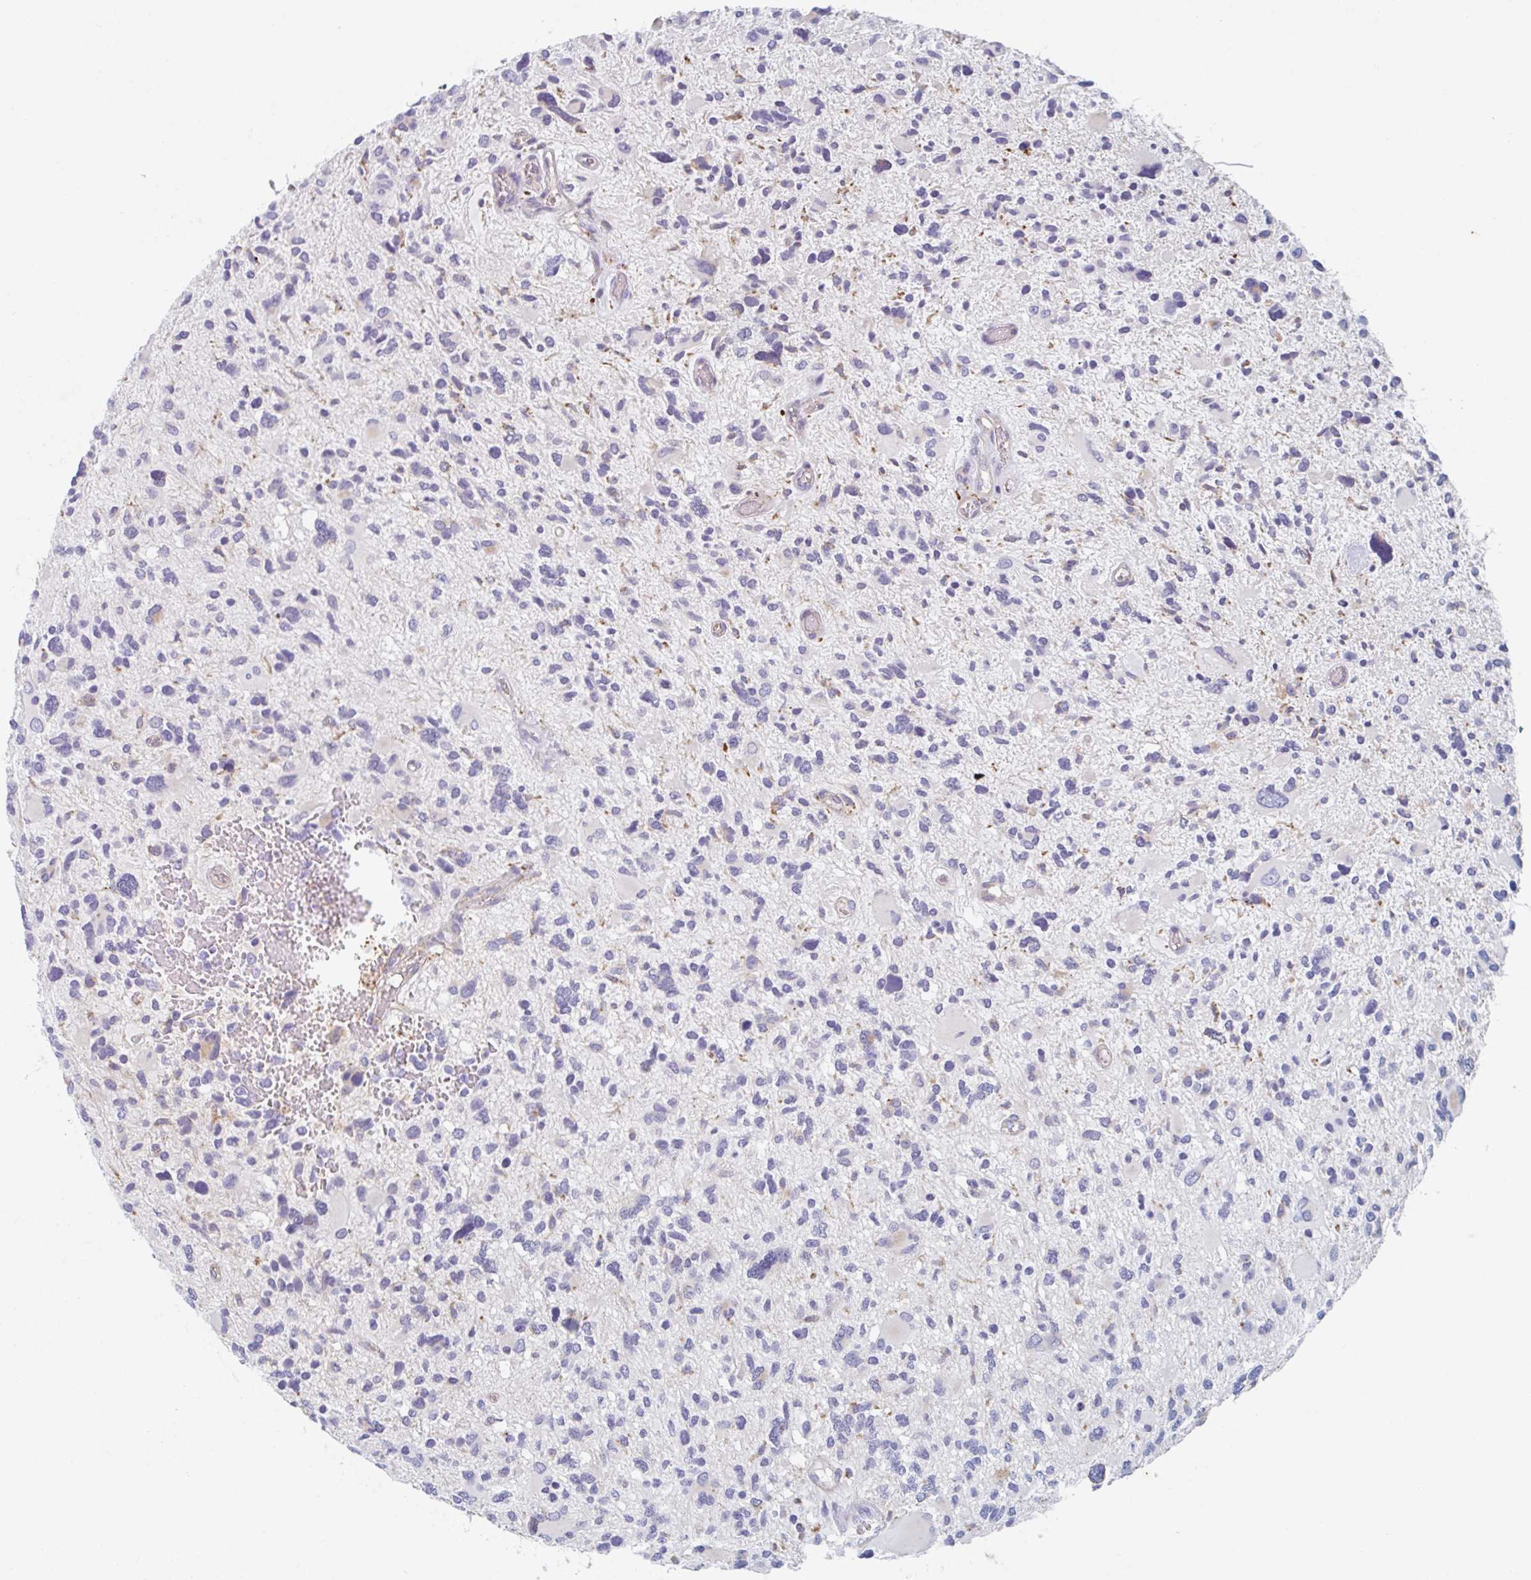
{"staining": {"intensity": "negative", "quantity": "none", "location": "none"}, "tissue": "glioma", "cell_type": "Tumor cells", "image_type": "cancer", "snomed": [{"axis": "morphology", "description": "Glioma, malignant, High grade"}, {"axis": "topography", "description": "Brain"}], "caption": "Micrograph shows no protein staining in tumor cells of malignant high-grade glioma tissue. (Stains: DAB immunohistochemistry with hematoxylin counter stain, Microscopy: brightfield microscopy at high magnification).", "gene": "MANBA", "patient": {"sex": "female", "age": 11}}